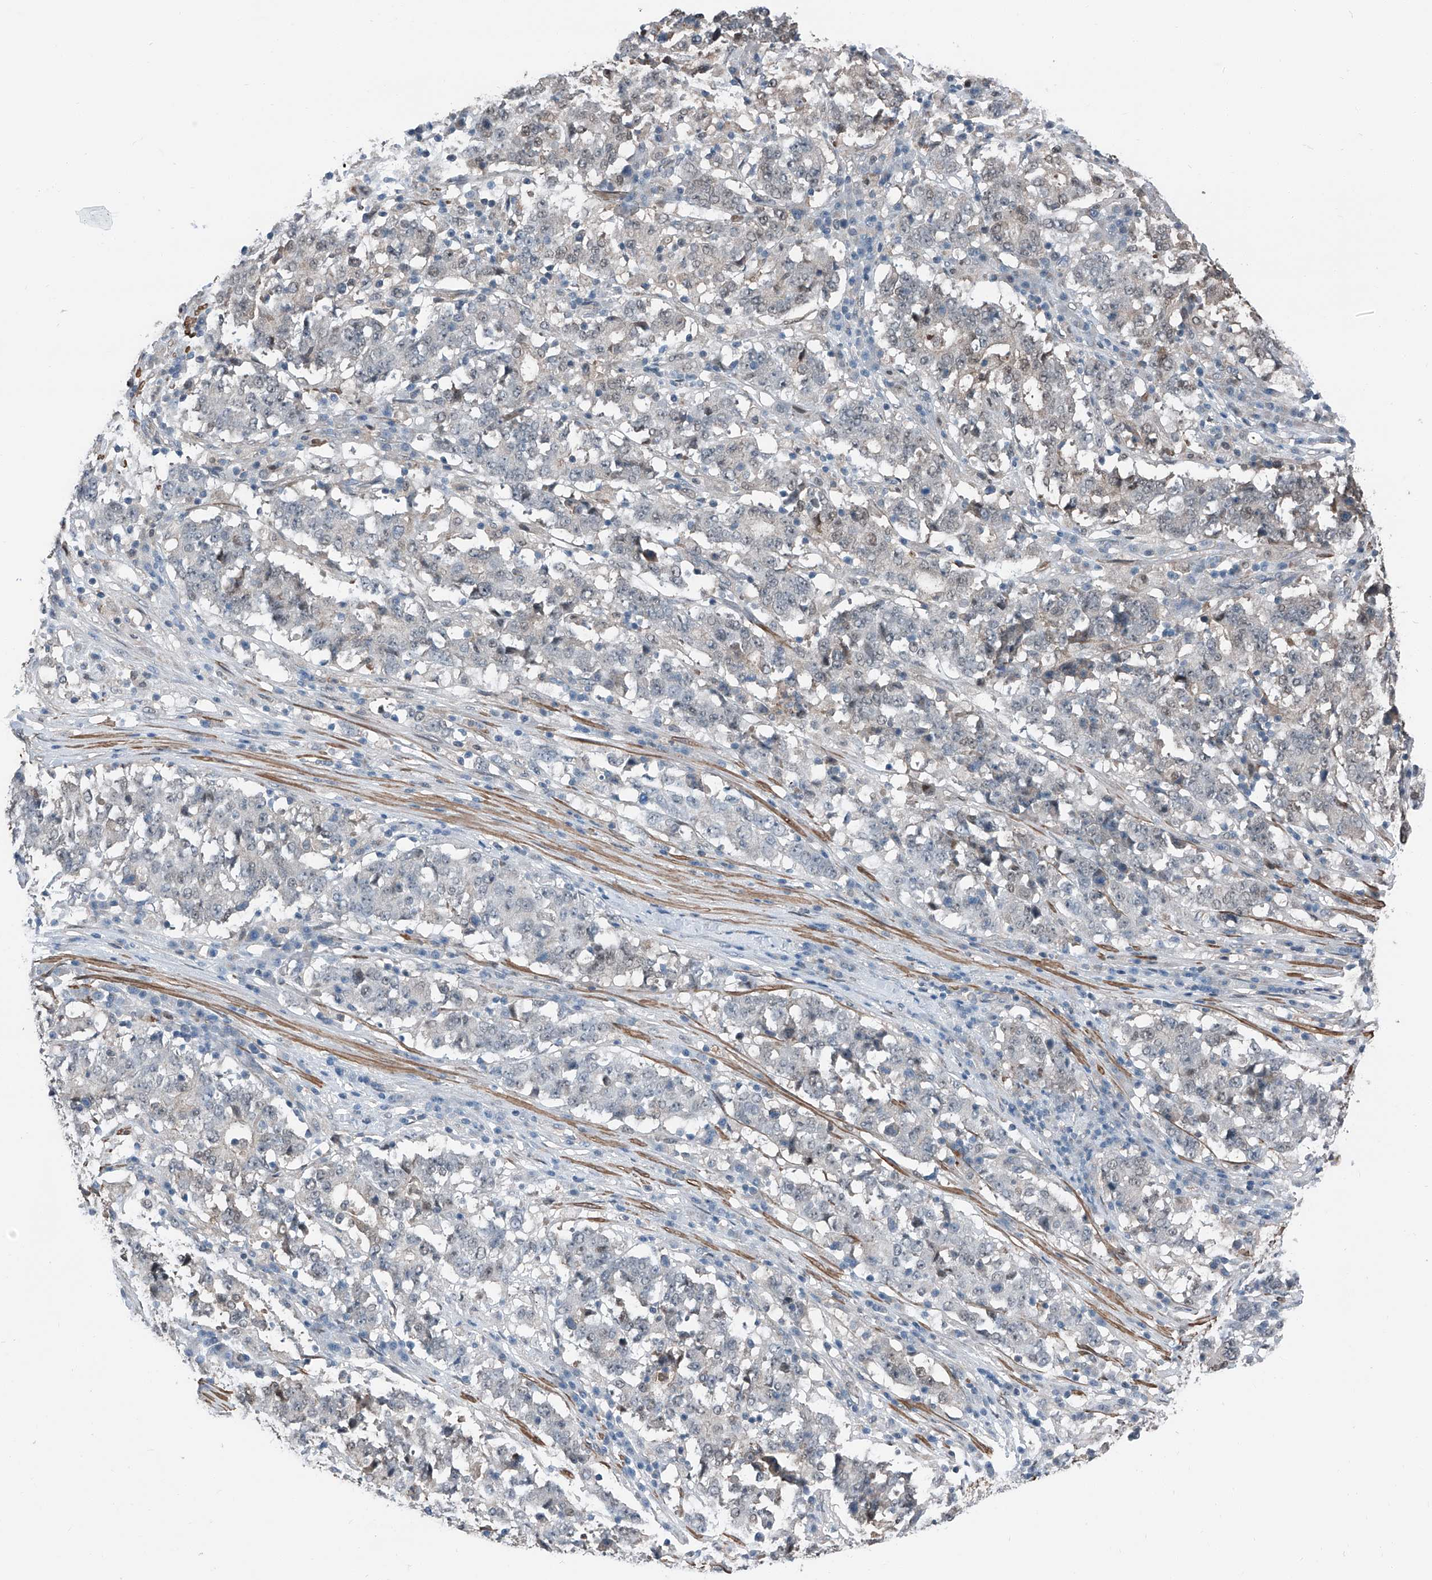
{"staining": {"intensity": "weak", "quantity": "<25%", "location": "nuclear"}, "tissue": "stomach cancer", "cell_type": "Tumor cells", "image_type": "cancer", "snomed": [{"axis": "morphology", "description": "Adenocarcinoma, NOS"}, {"axis": "topography", "description": "Stomach"}], "caption": "Human adenocarcinoma (stomach) stained for a protein using immunohistochemistry (IHC) reveals no staining in tumor cells.", "gene": "HSPA6", "patient": {"sex": "male", "age": 59}}